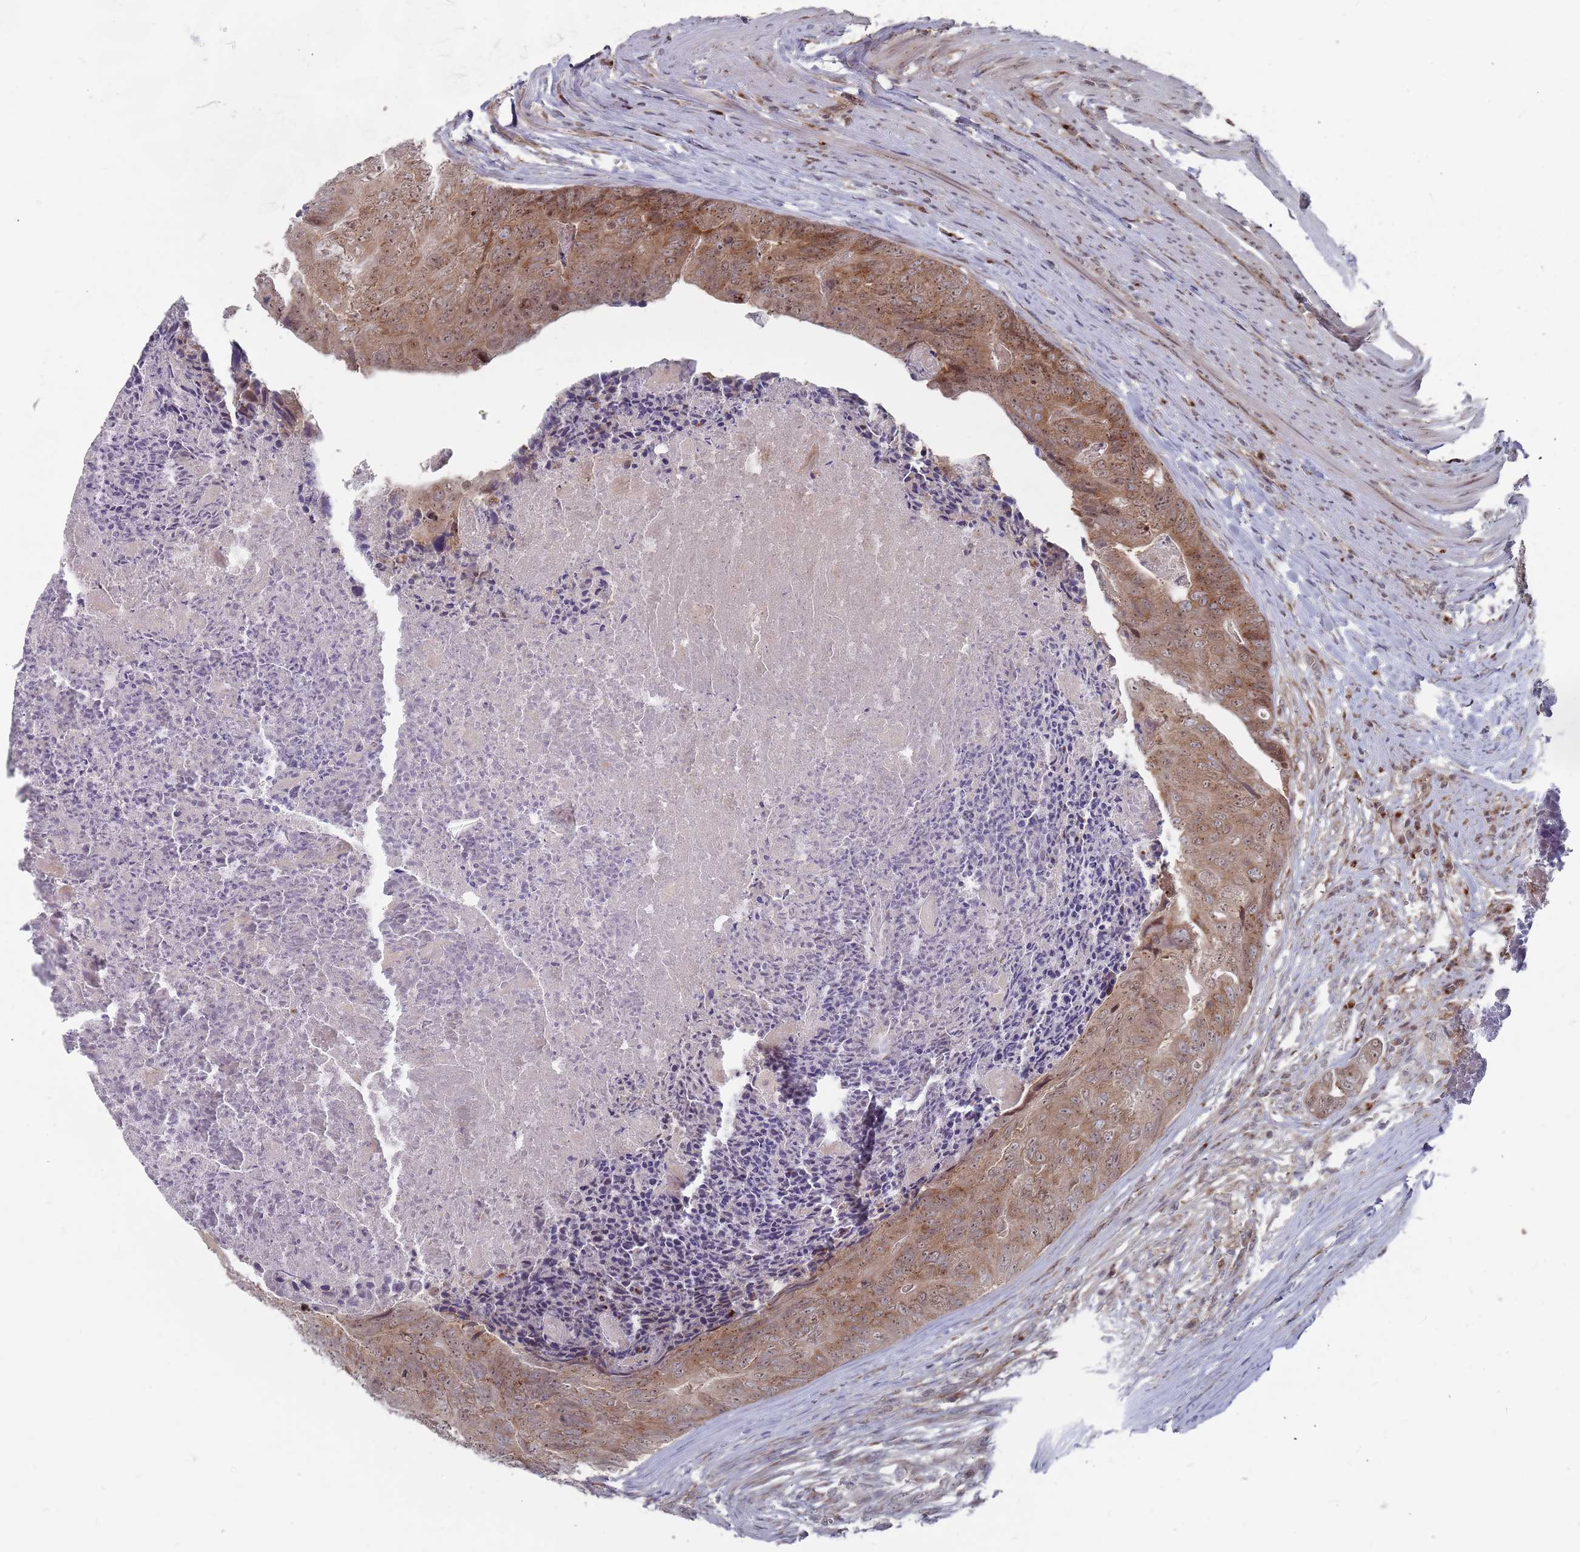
{"staining": {"intensity": "moderate", "quantity": ">75%", "location": "cytoplasmic/membranous,nuclear"}, "tissue": "colorectal cancer", "cell_type": "Tumor cells", "image_type": "cancer", "snomed": [{"axis": "morphology", "description": "Adenocarcinoma, NOS"}, {"axis": "topography", "description": "Colon"}], "caption": "Approximately >75% of tumor cells in human adenocarcinoma (colorectal) exhibit moderate cytoplasmic/membranous and nuclear protein staining as visualized by brown immunohistochemical staining.", "gene": "FMO4", "patient": {"sex": "female", "age": 67}}